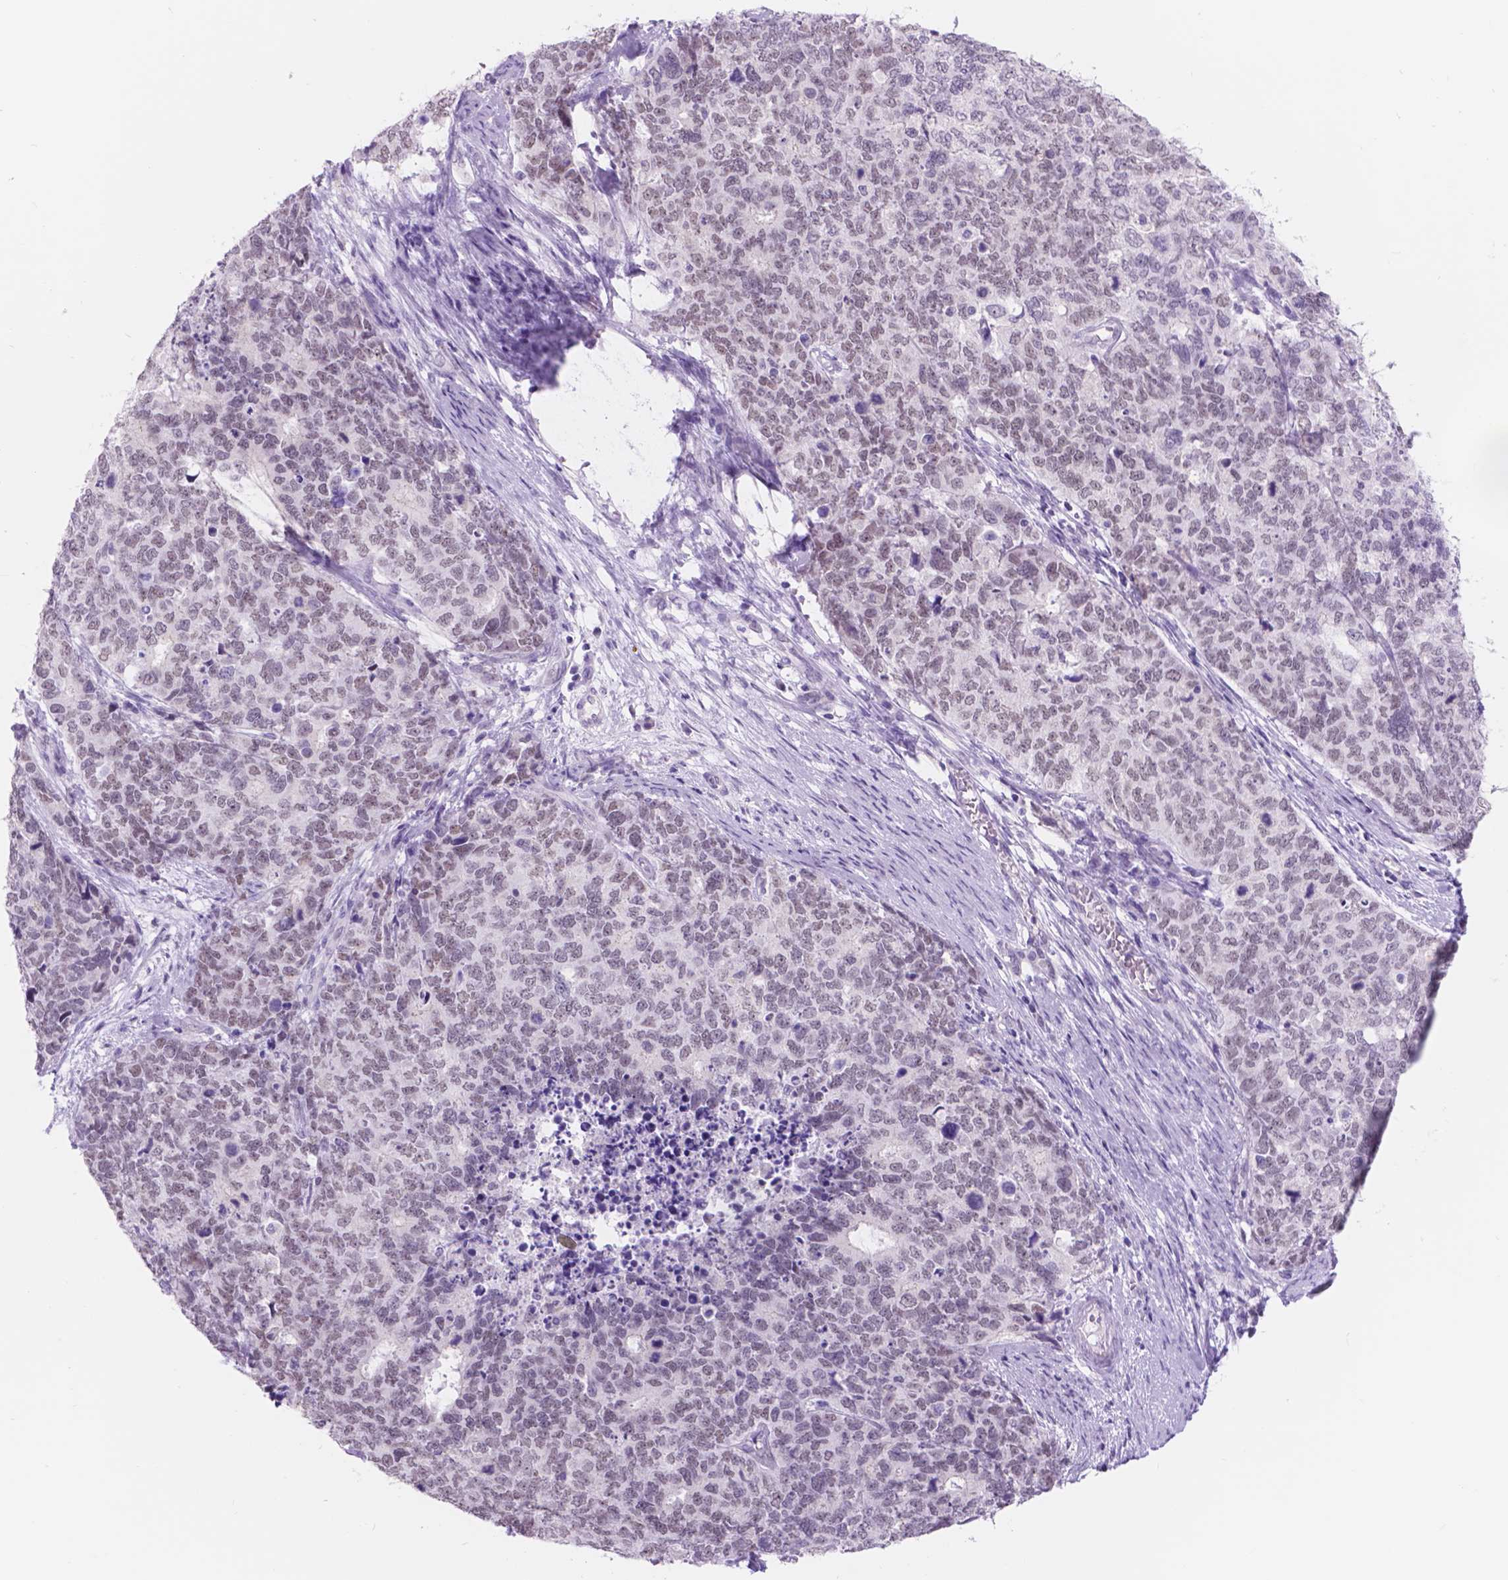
{"staining": {"intensity": "negative", "quantity": "none", "location": "none"}, "tissue": "cervical cancer", "cell_type": "Tumor cells", "image_type": "cancer", "snomed": [{"axis": "morphology", "description": "Squamous cell carcinoma, NOS"}, {"axis": "topography", "description": "Cervix"}], "caption": "A high-resolution image shows immunohistochemistry (IHC) staining of cervical cancer (squamous cell carcinoma), which shows no significant expression in tumor cells.", "gene": "DCC", "patient": {"sex": "female", "age": 63}}